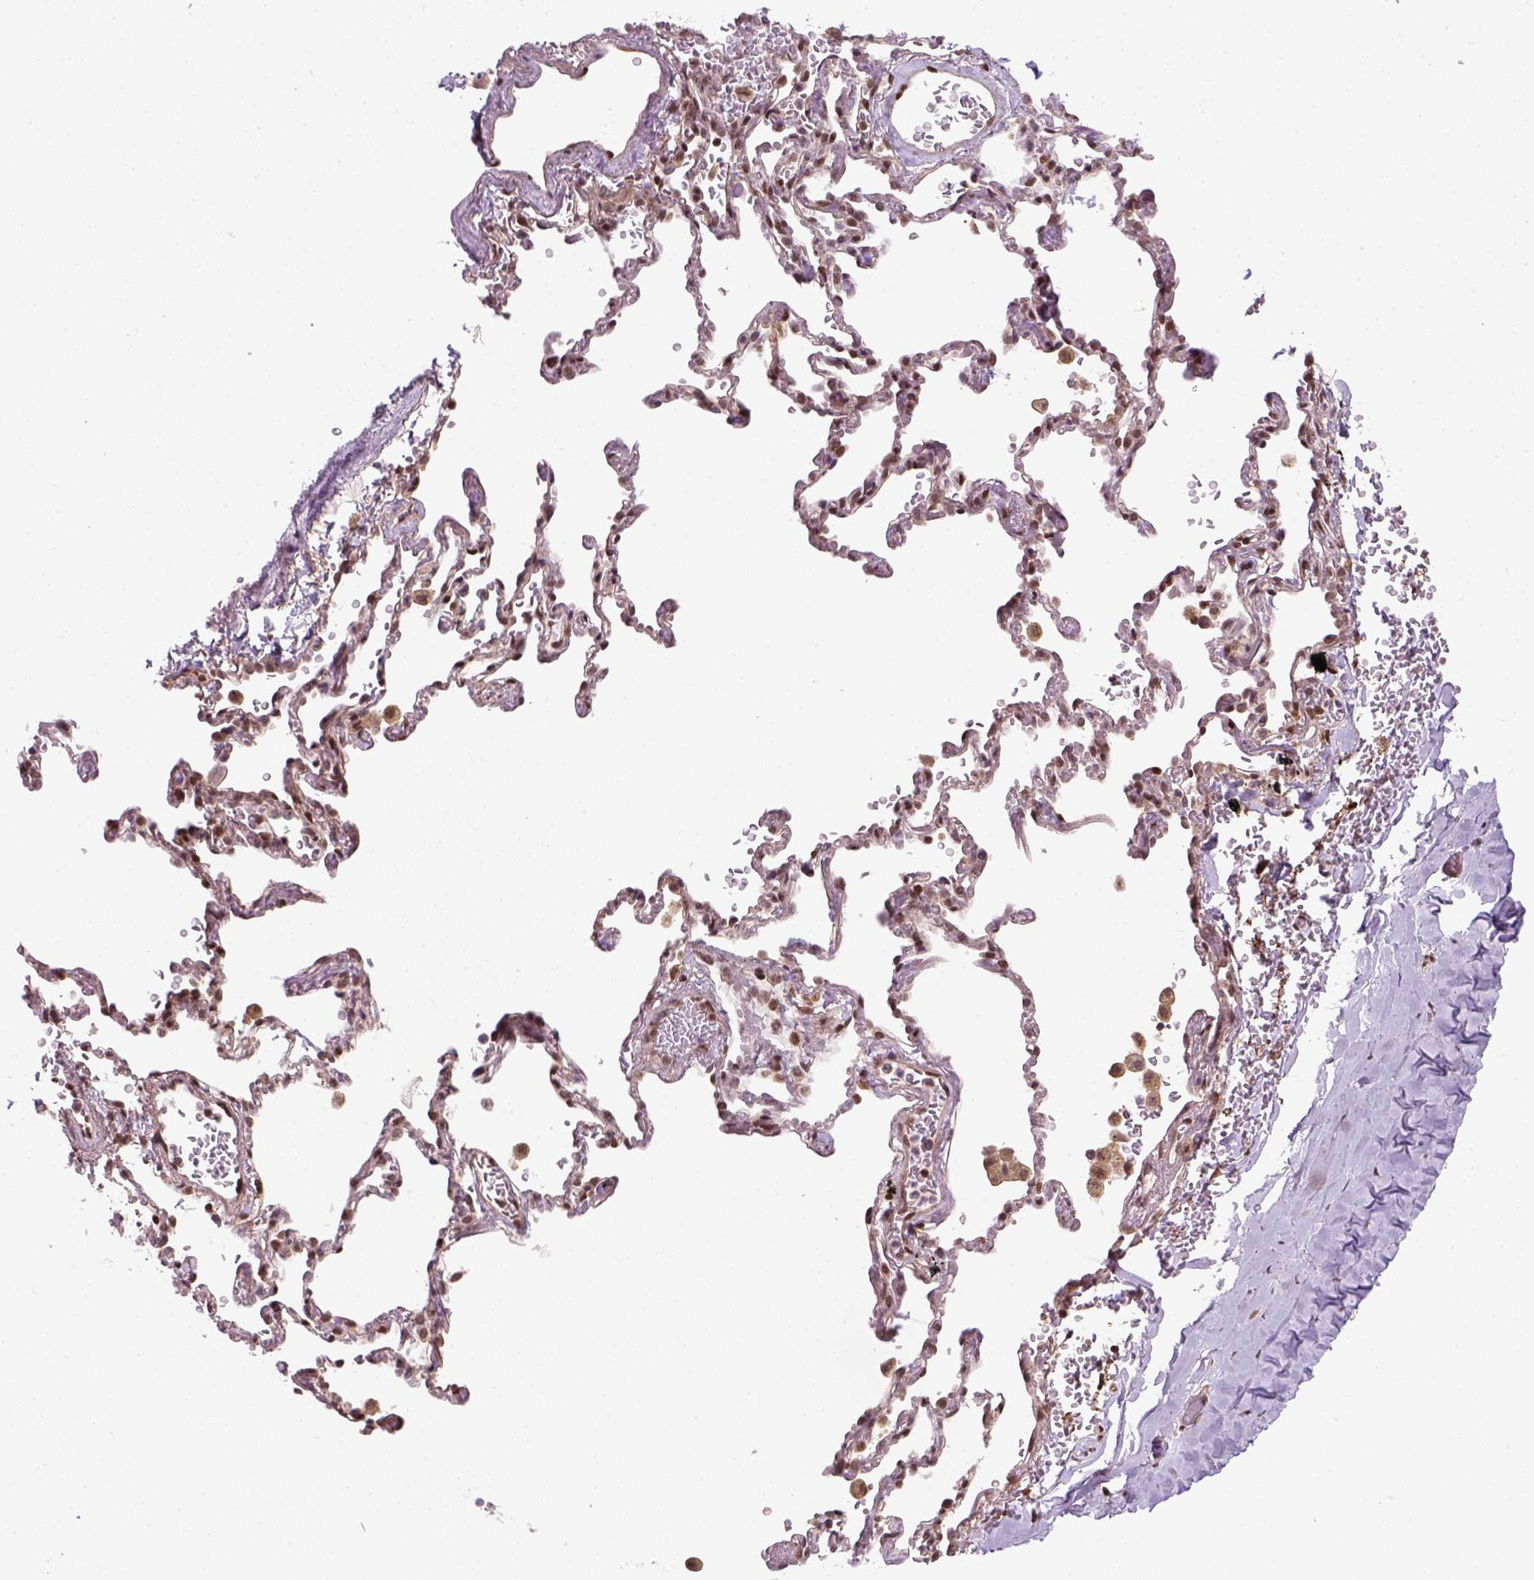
{"staining": {"intensity": "strong", "quantity": ">75%", "location": "nuclear"}, "tissue": "adipose tissue", "cell_type": "Adipocytes", "image_type": "normal", "snomed": [{"axis": "morphology", "description": "Normal tissue, NOS"}, {"axis": "topography", "description": "Cartilage tissue"}, {"axis": "topography", "description": "Bronchus"}, {"axis": "topography", "description": "Peripheral nerve tissue"}], "caption": "A high amount of strong nuclear staining is seen in about >75% of adipocytes in unremarkable adipose tissue. (Stains: DAB in brown, nuclei in blue, Microscopy: brightfield microscopy at high magnification).", "gene": "MGMT", "patient": {"sex": "male", "age": 67}}